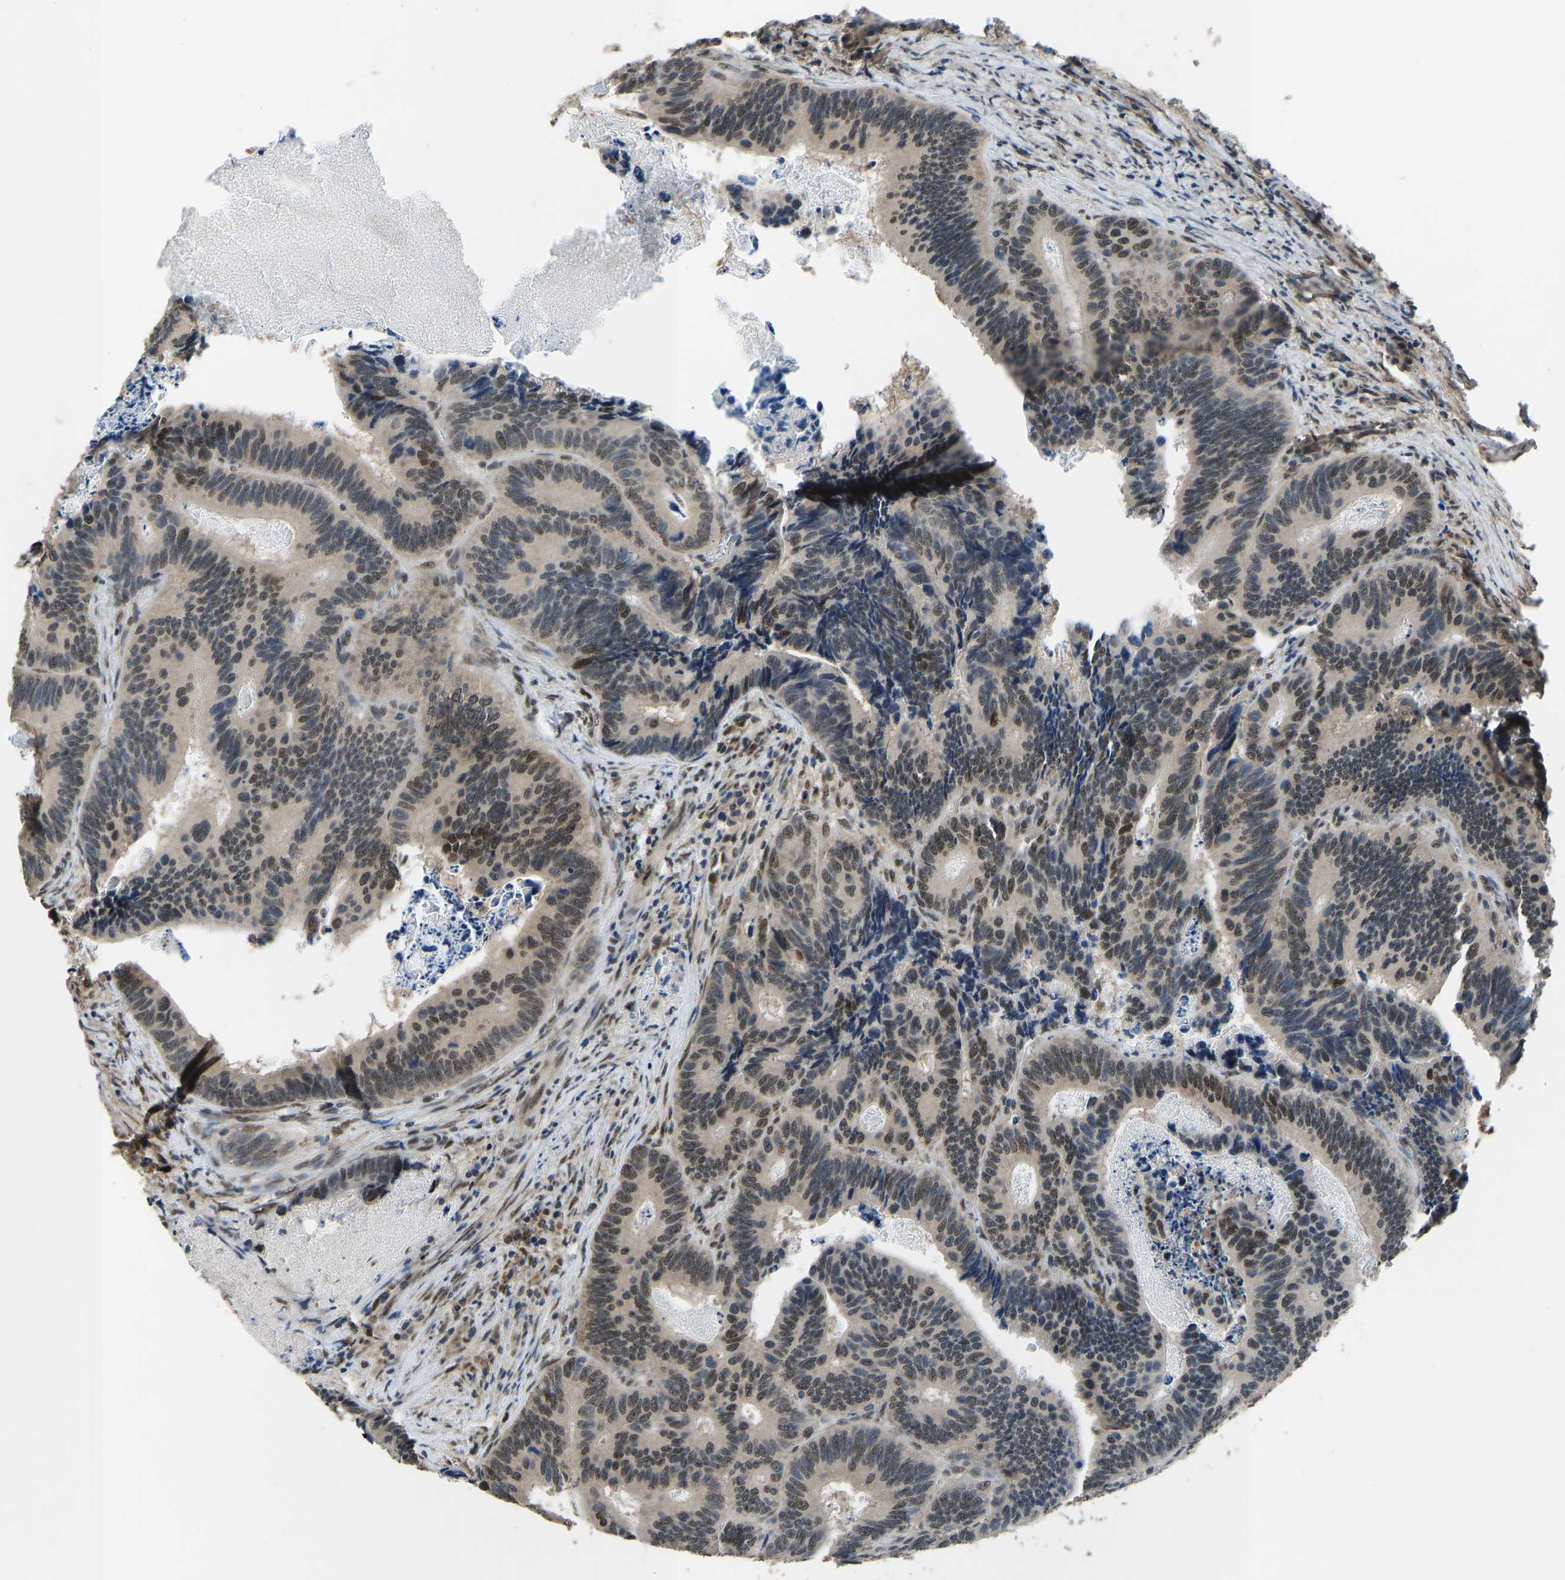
{"staining": {"intensity": "moderate", "quantity": "<25%", "location": "nuclear"}, "tissue": "colorectal cancer", "cell_type": "Tumor cells", "image_type": "cancer", "snomed": [{"axis": "morphology", "description": "Inflammation, NOS"}, {"axis": "morphology", "description": "Adenocarcinoma, NOS"}, {"axis": "topography", "description": "Colon"}], "caption": "This image demonstrates colorectal cancer (adenocarcinoma) stained with IHC to label a protein in brown. The nuclear of tumor cells show moderate positivity for the protein. Nuclei are counter-stained blue.", "gene": "FOS", "patient": {"sex": "male", "age": 72}}